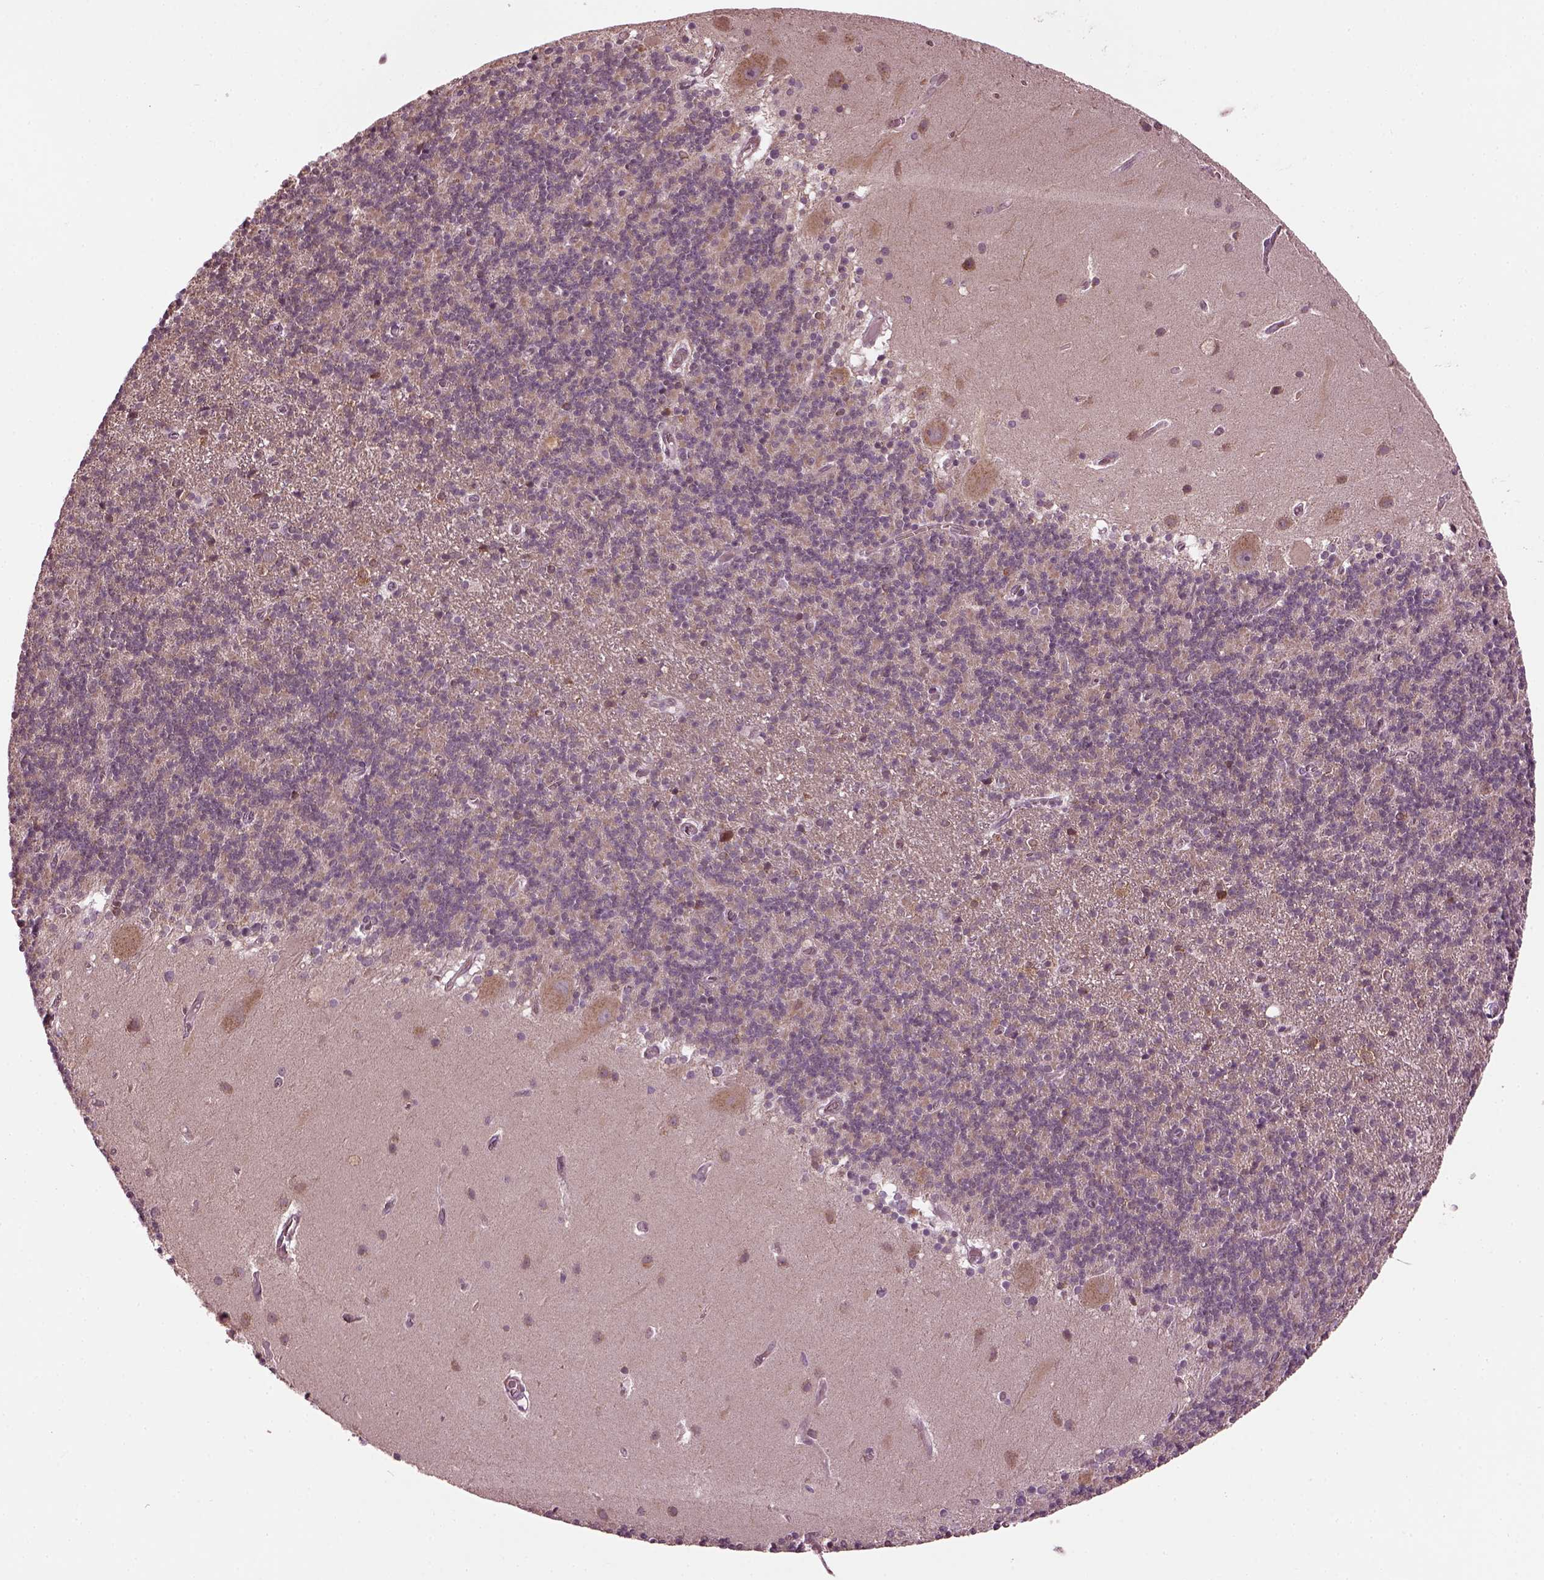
{"staining": {"intensity": "weak", "quantity": "<25%", "location": "cytoplasmic/membranous"}, "tissue": "cerebellum", "cell_type": "Cells in granular layer", "image_type": "normal", "snomed": [{"axis": "morphology", "description": "Normal tissue, NOS"}, {"axis": "topography", "description": "Cerebellum"}], "caption": "Cerebellum was stained to show a protein in brown. There is no significant staining in cells in granular layer. (Stains: DAB IHC with hematoxylin counter stain, Microscopy: brightfield microscopy at high magnification).", "gene": "RUFY3", "patient": {"sex": "male", "age": 70}}